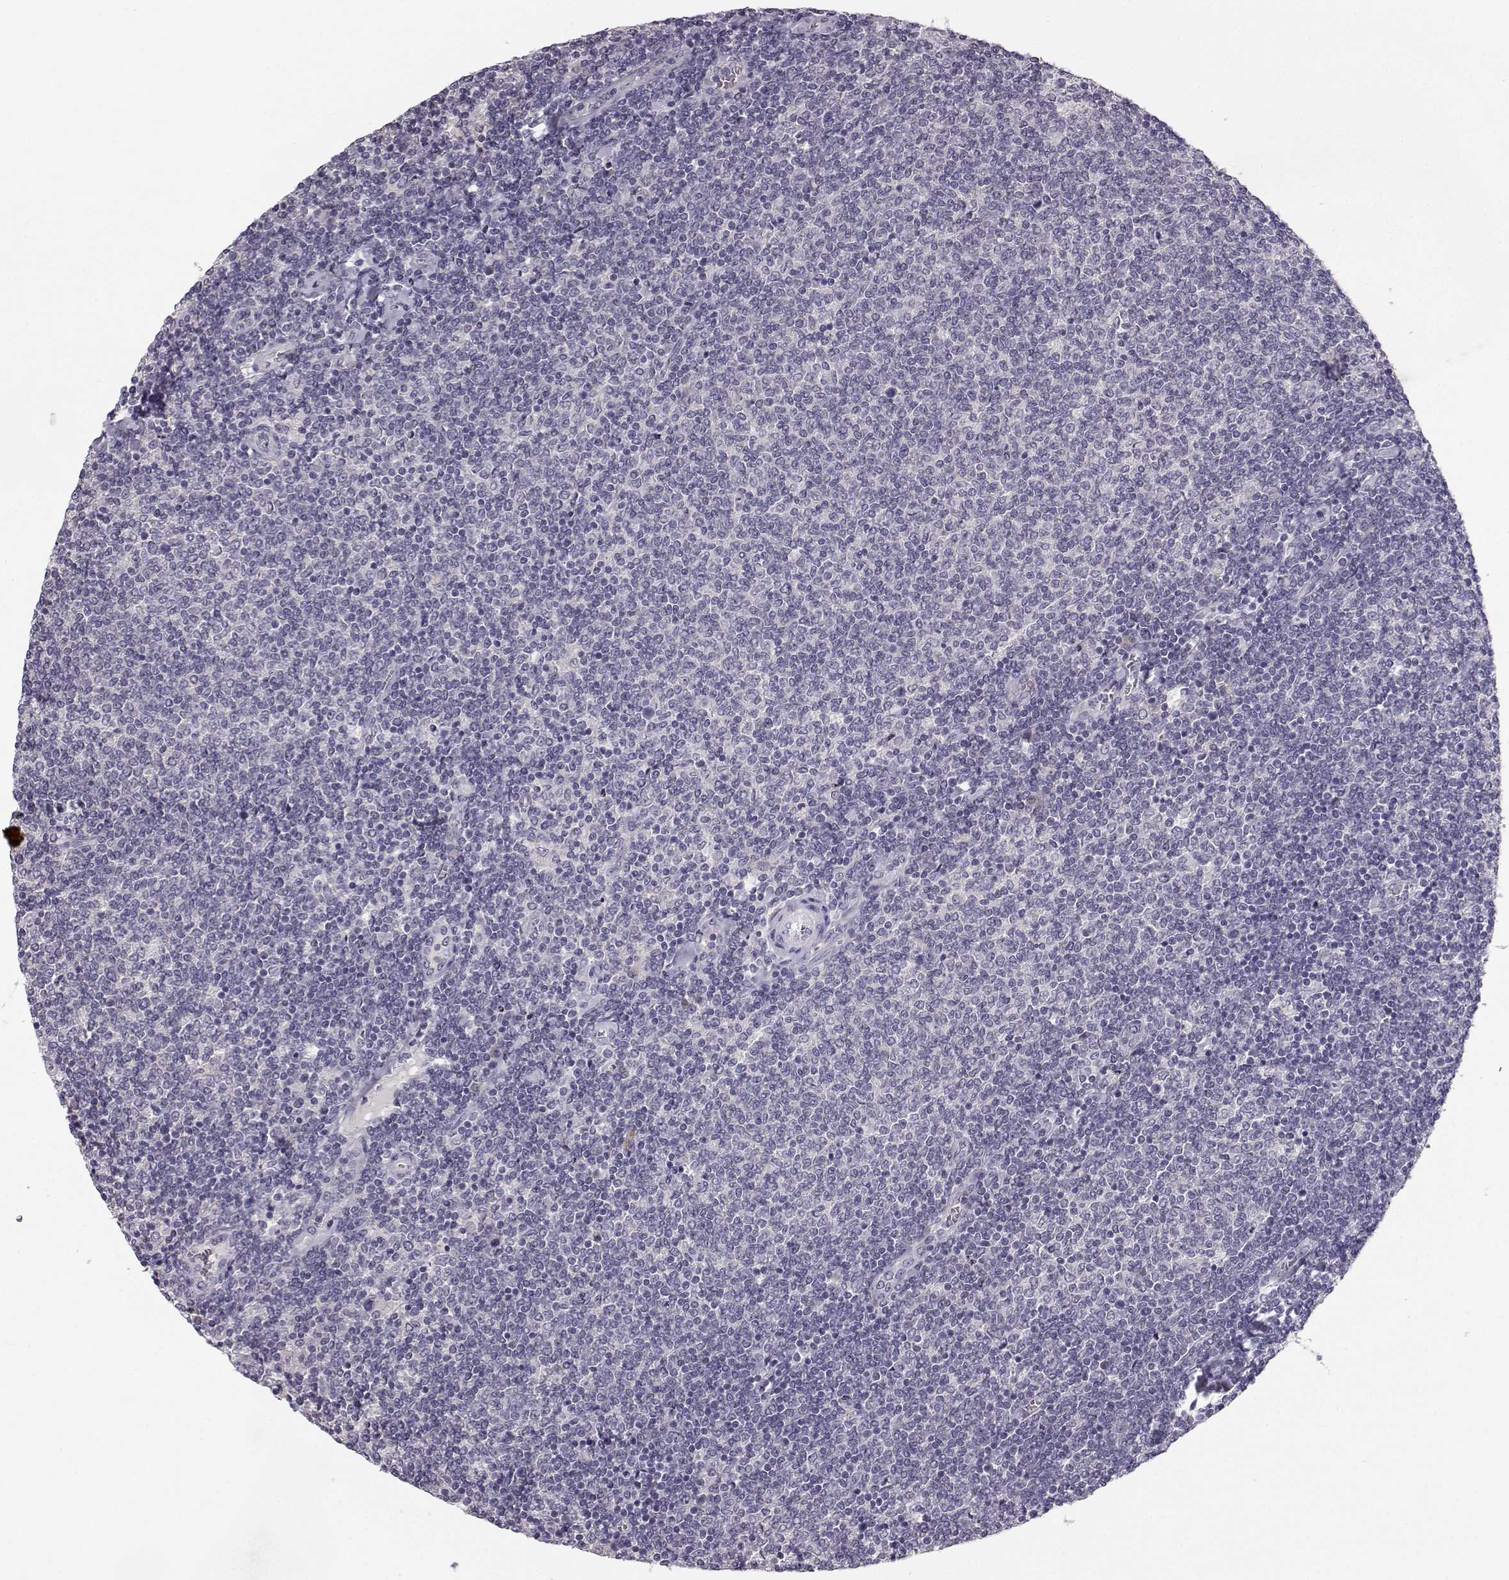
{"staining": {"intensity": "negative", "quantity": "none", "location": "none"}, "tissue": "lymphoma", "cell_type": "Tumor cells", "image_type": "cancer", "snomed": [{"axis": "morphology", "description": "Malignant lymphoma, non-Hodgkin's type, Low grade"}, {"axis": "topography", "description": "Lymph node"}], "caption": "Human lymphoma stained for a protein using immunohistochemistry (IHC) exhibits no positivity in tumor cells.", "gene": "BFSP2", "patient": {"sex": "male", "age": 52}}